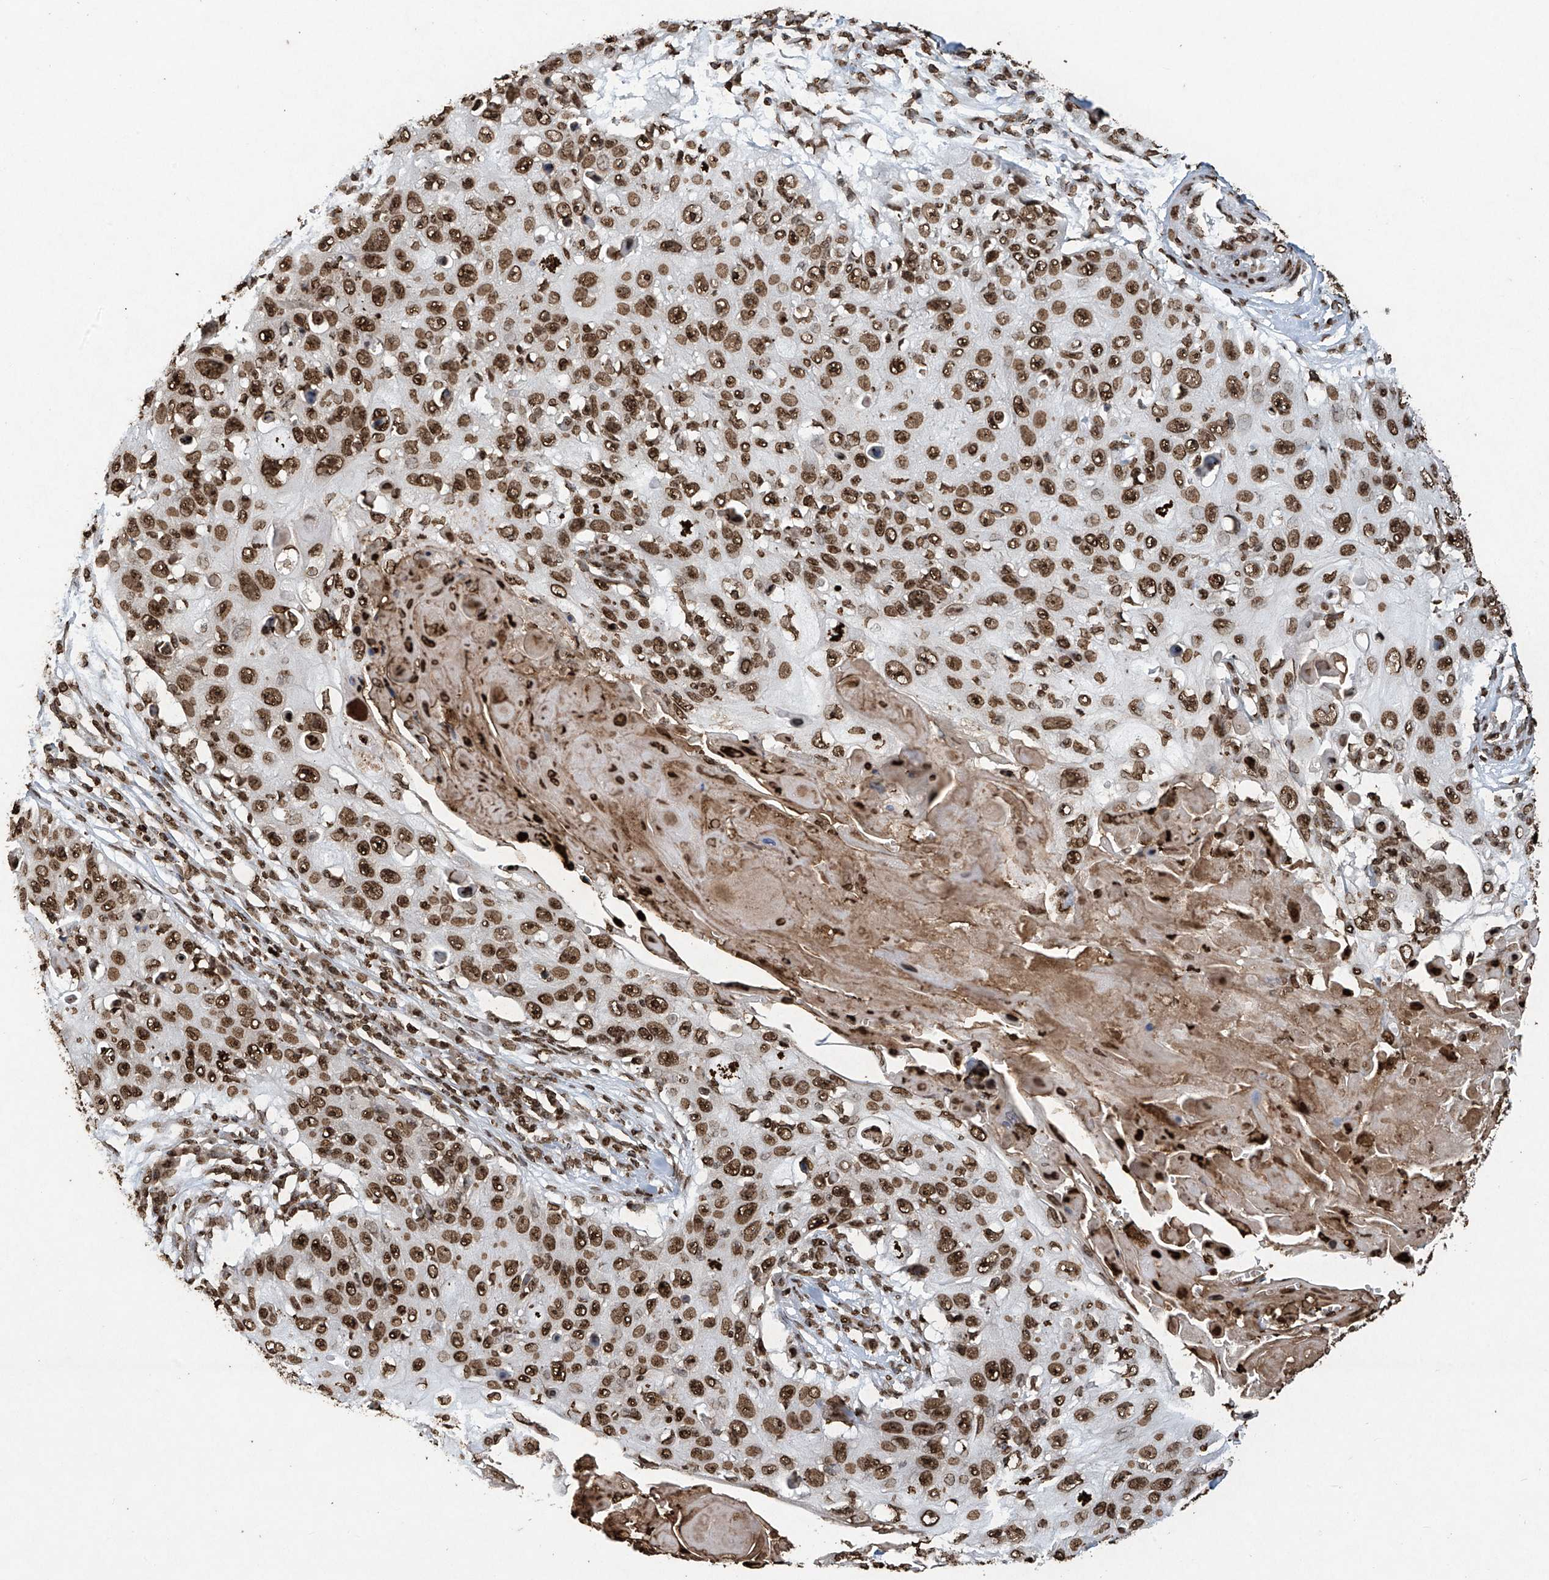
{"staining": {"intensity": "strong", "quantity": ">75%", "location": "nuclear"}, "tissue": "skin cancer", "cell_type": "Tumor cells", "image_type": "cancer", "snomed": [{"axis": "morphology", "description": "Squamous cell carcinoma, NOS"}, {"axis": "topography", "description": "Skin"}], "caption": "IHC histopathology image of neoplastic tissue: skin cancer stained using immunohistochemistry (IHC) reveals high levels of strong protein expression localized specifically in the nuclear of tumor cells, appearing as a nuclear brown color.", "gene": "H3-3A", "patient": {"sex": "male", "age": 86}}